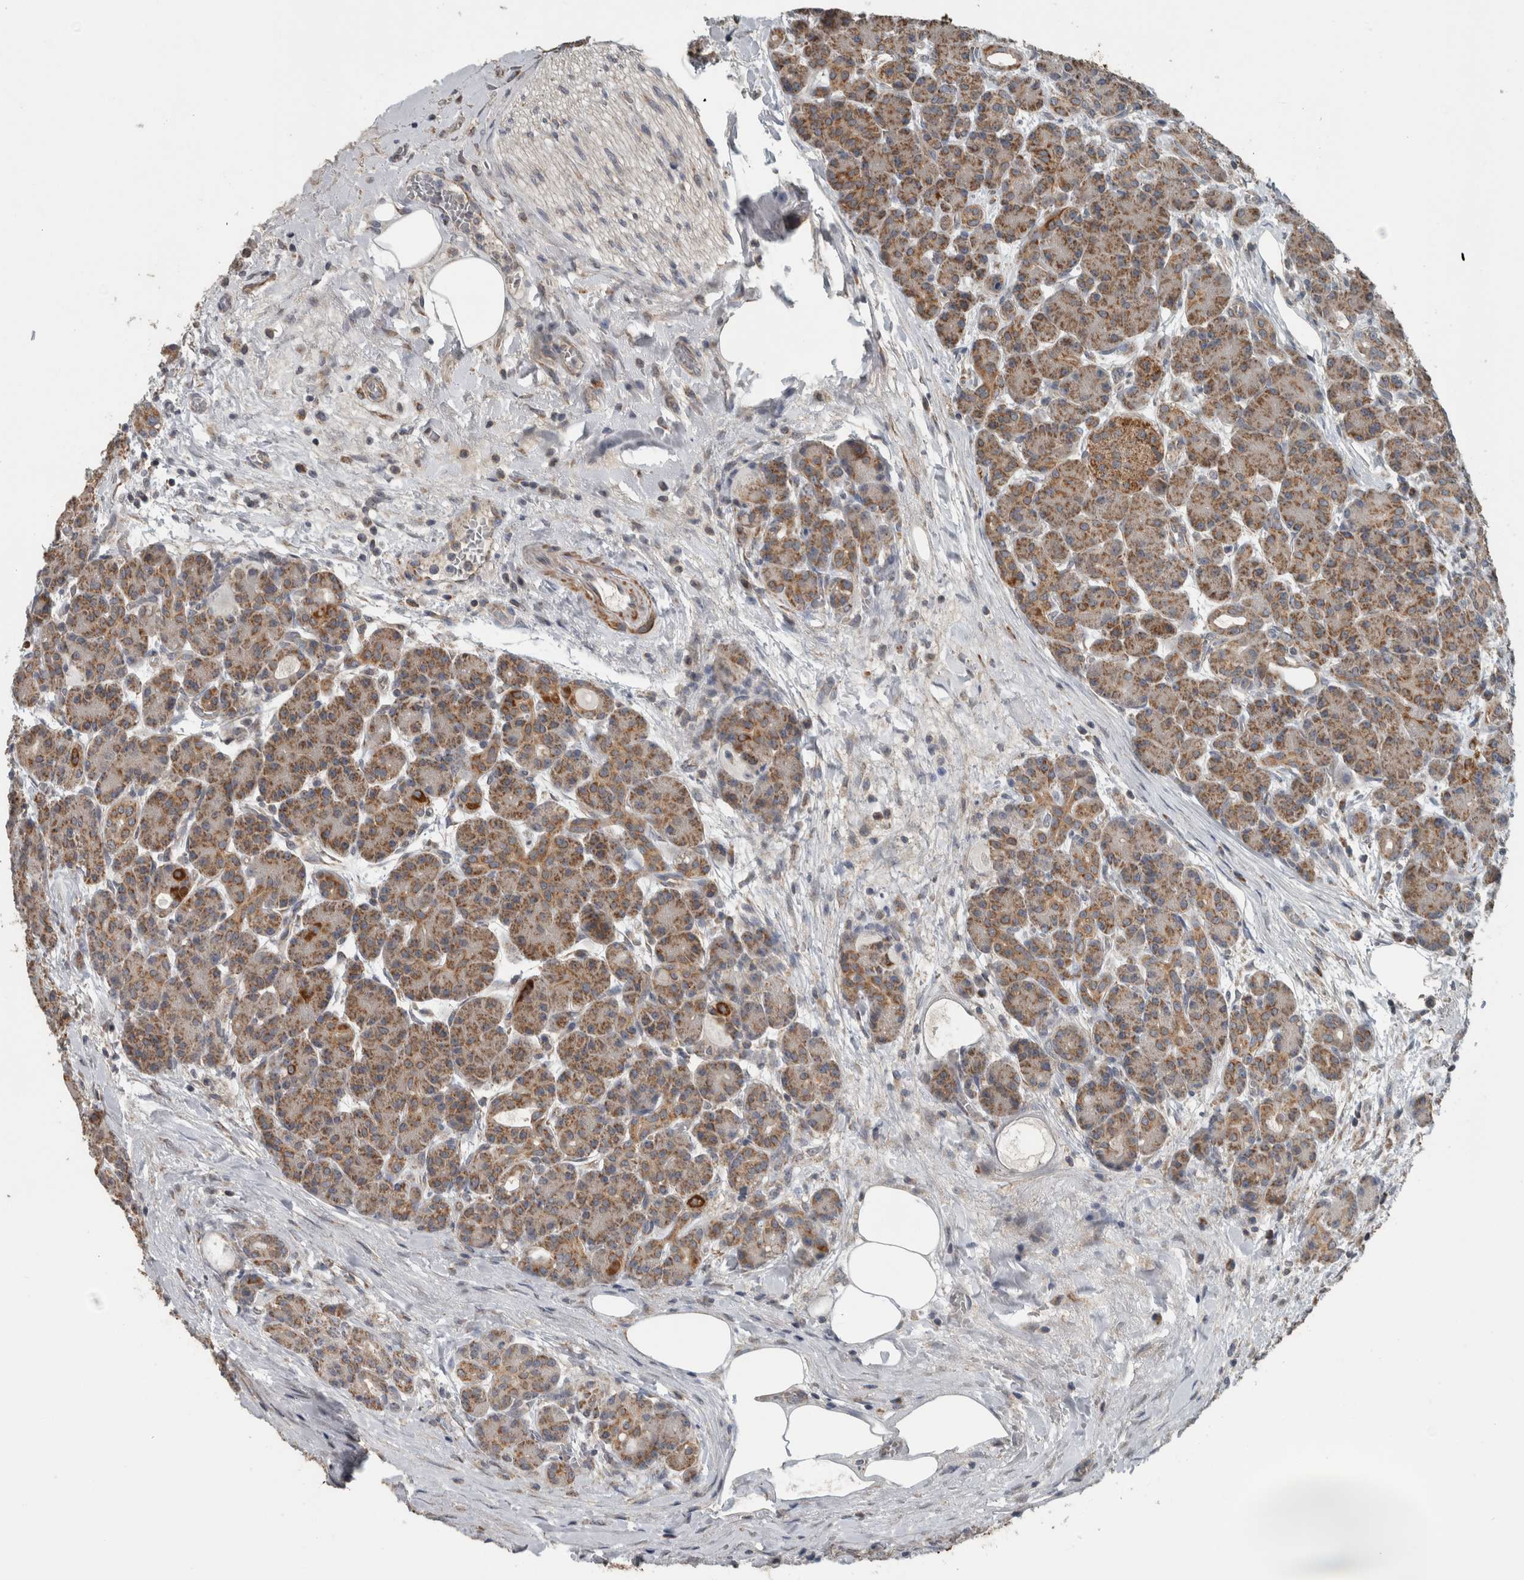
{"staining": {"intensity": "moderate", "quantity": ">75%", "location": "cytoplasmic/membranous"}, "tissue": "pancreas", "cell_type": "Exocrine glandular cells", "image_type": "normal", "snomed": [{"axis": "morphology", "description": "Normal tissue, NOS"}, {"axis": "topography", "description": "Pancreas"}], "caption": "Immunohistochemical staining of normal pancreas shows >75% levels of moderate cytoplasmic/membranous protein expression in approximately >75% of exocrine glandular cells.", "gene": "ARMC1", "patient": {"sex": "male", "age": 63}}